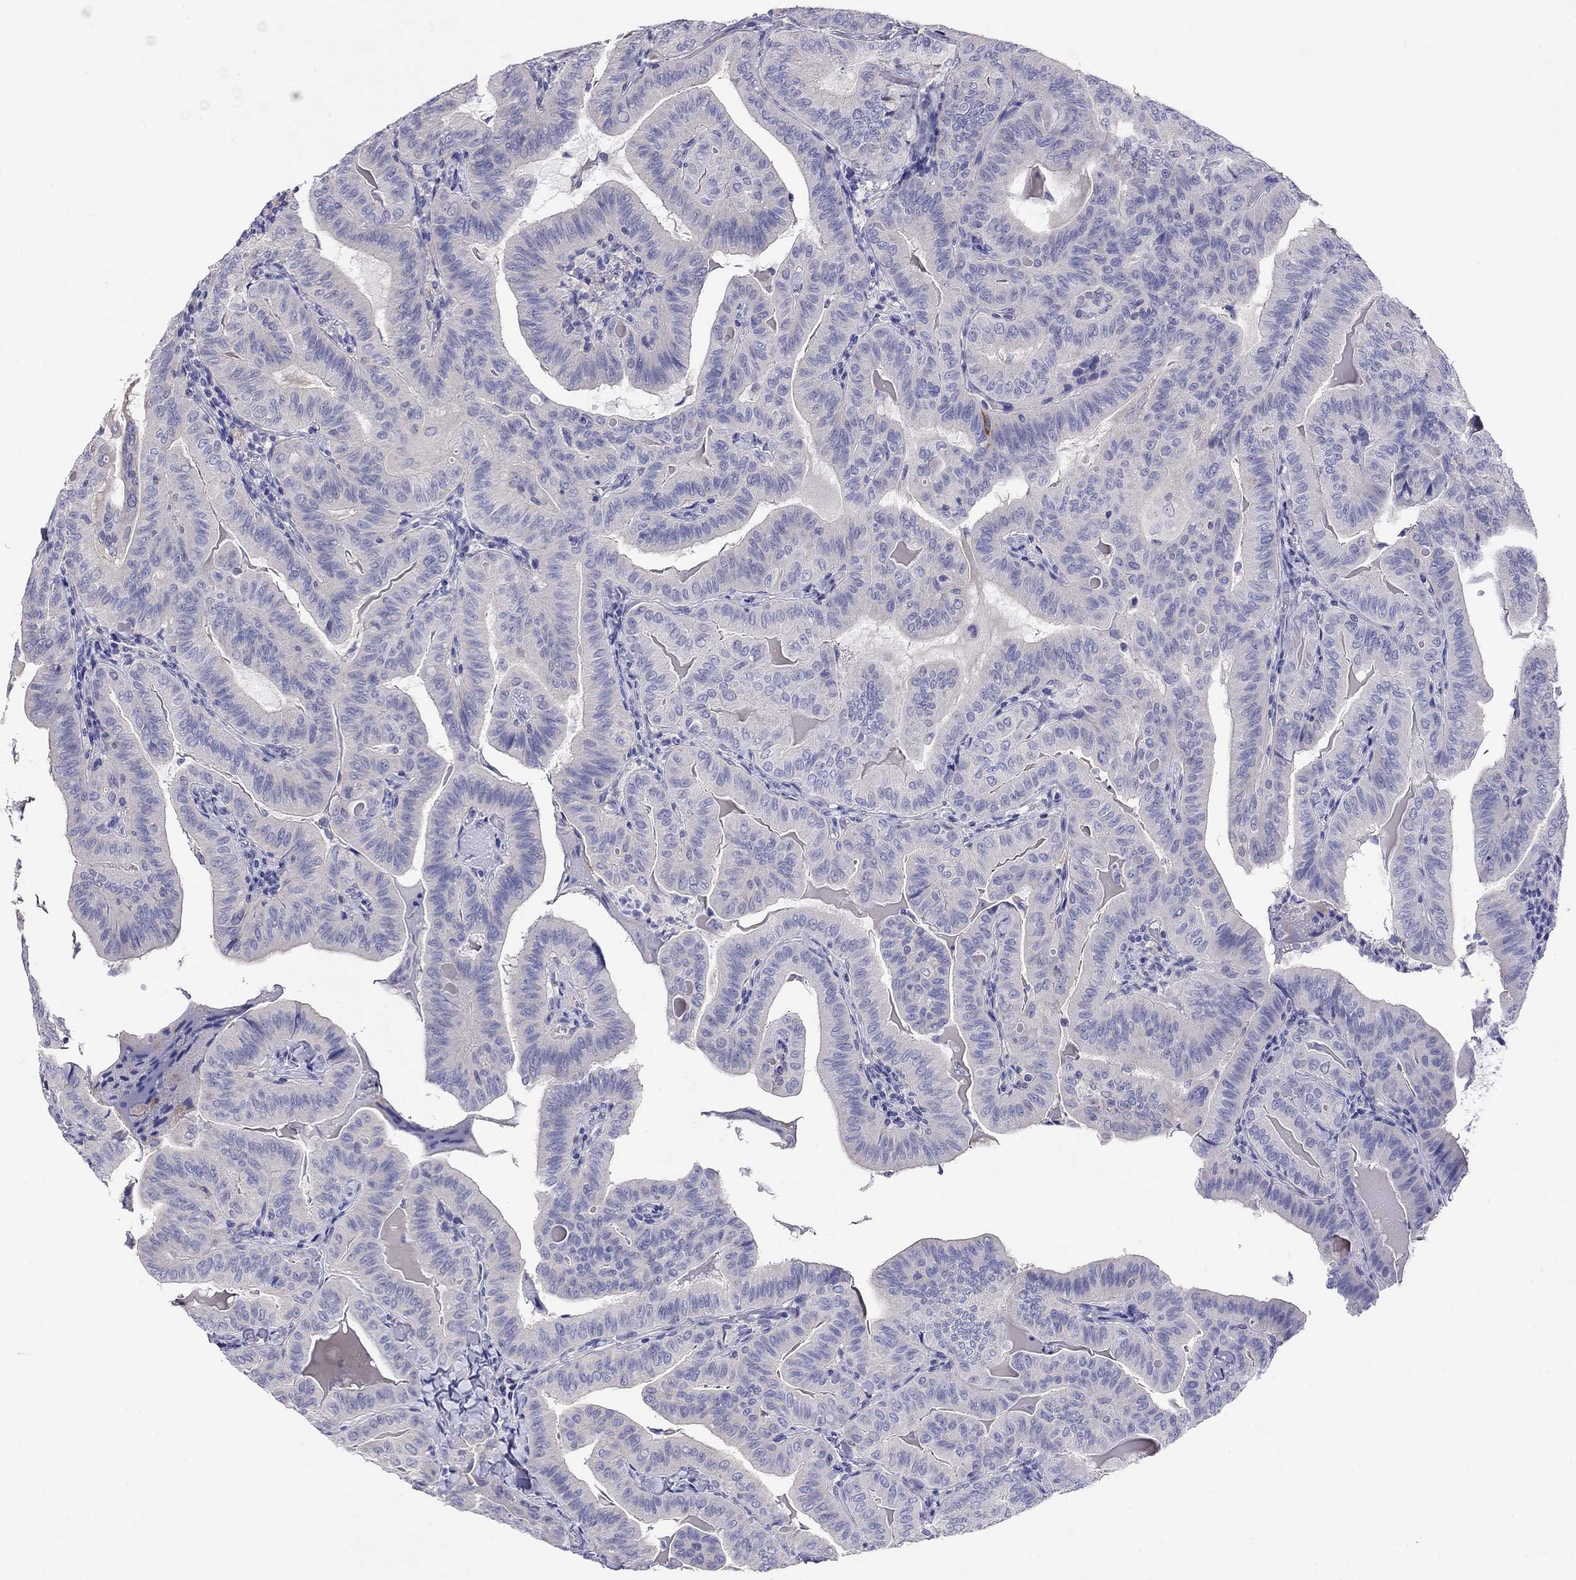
{"staining": {"intensity": "negative", "quantity": "none", "location": "none"}, "tissue": "thyroid cancer", "cell_type": "Tumor cells", "image_type": "cancer", "snomed": [{"axis": "morphology", "description": "Papillary adenocarcinoma, NOS"}, {"axis": "topography", "description": "Thyroid gland"}], "caption": "An image of human thyroid cancer (papillary adenocarcinoma) is negative for staining in tumor cells.", "gene": "CAPNS2", "patient": {"sex": "female", "age": 68}}